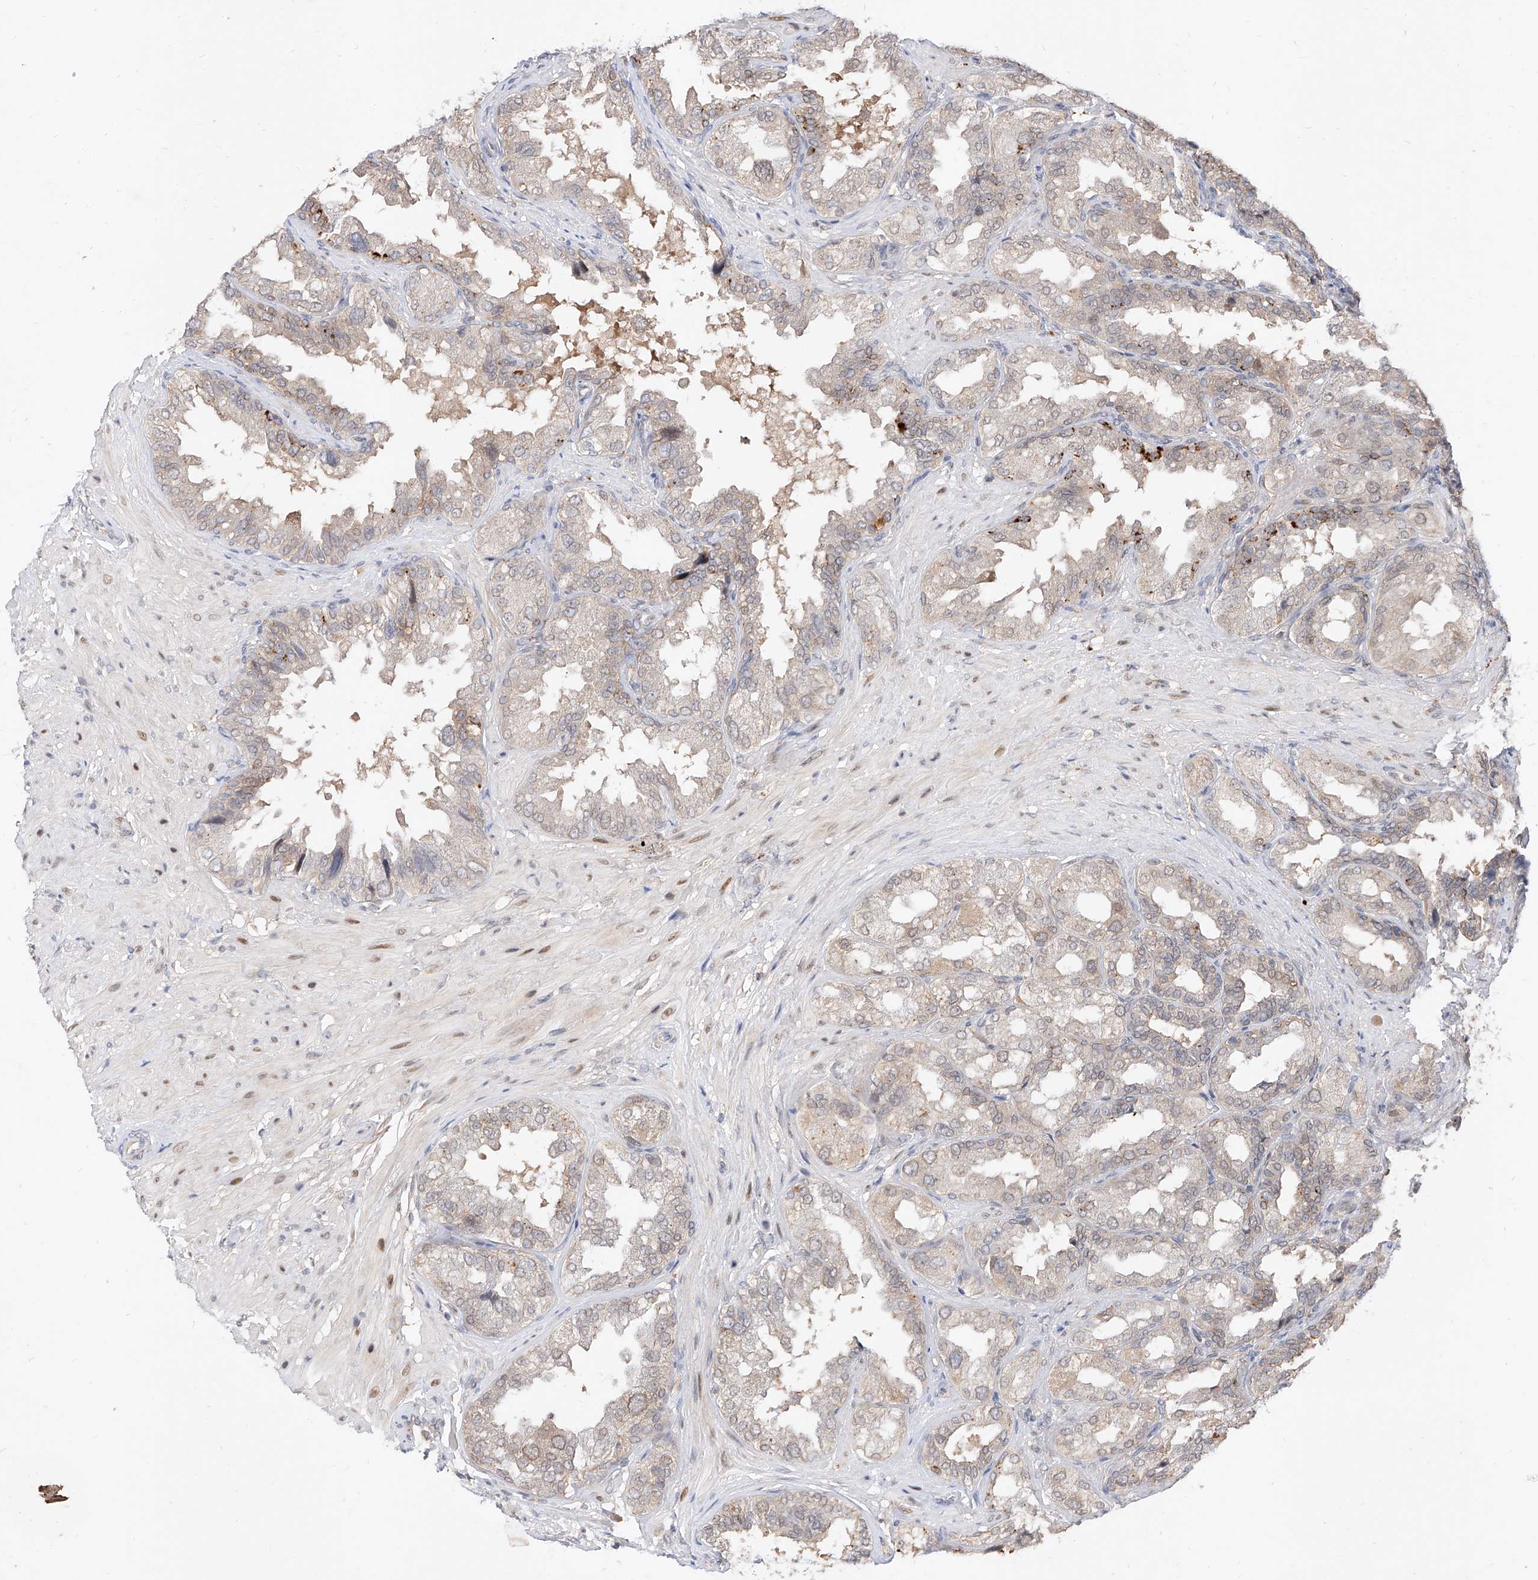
{"staining": {"intensity": "weak", "quantity": "25%-75%", "location": "cytoplasmic/membranous"}, "tissue": "seminal vesicle", "cell_type": "Glandular cells", "image_type": "normal", "snomed": [{"axis": "morphology", "description": "Normal tissue, NOS"}, {"axis": "topography", "description": "Seminal veicle"}, {"axis": "topography", "description": "Peripheral nerve tissue"}], "caption": "Glandular cells reveal weak cytoplasmic/membranous positivity in approximately 25%-75% of cells in unremarkable seminal vesicle. (DAB = brown stain, brightfield microscopy at high magnification).", "gene": "DIRAS3", "patient": {"sex": "male", "age": 63}}